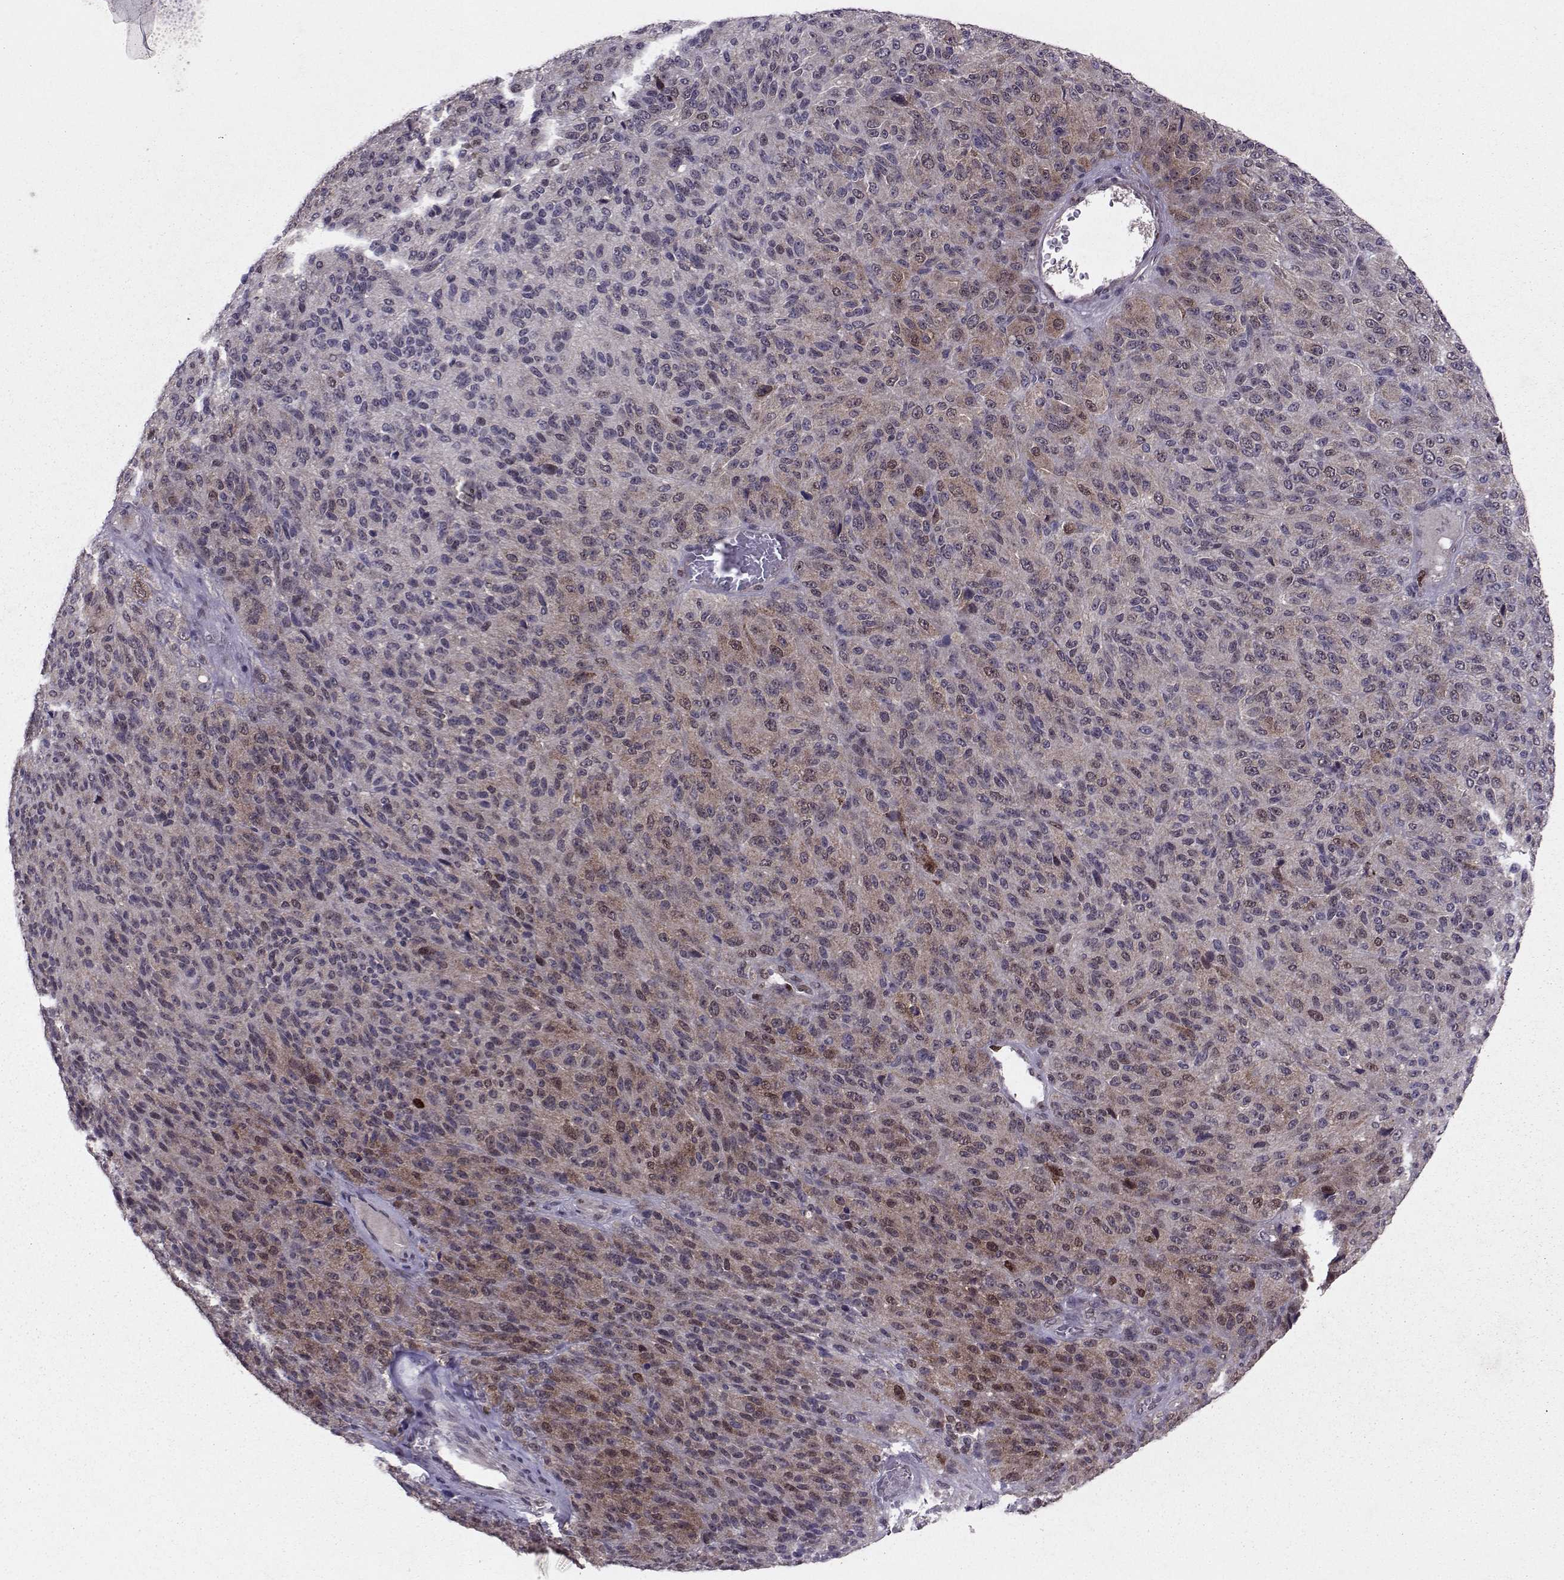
{"staining": {"intensity": "weak", "quantity": ">75%", "location": "cytoplasmic/membranous"}, "tissue": "melanoma", "cell_type": "Tumor cells", "image_type": "cancer", "snomed": [{"axis": "morphology", "description": "Malignant melanoma, Metastatic site"}, {"axis": "topography", "description": "Brain"}], "caption": "Human melanoma stained with a brown dye displays weak cytoplasmic/membranous positive staining in approximately >75% of tumor cells.", "gene": "CDK4", "patient": {"sex": "female", "age": 56}}